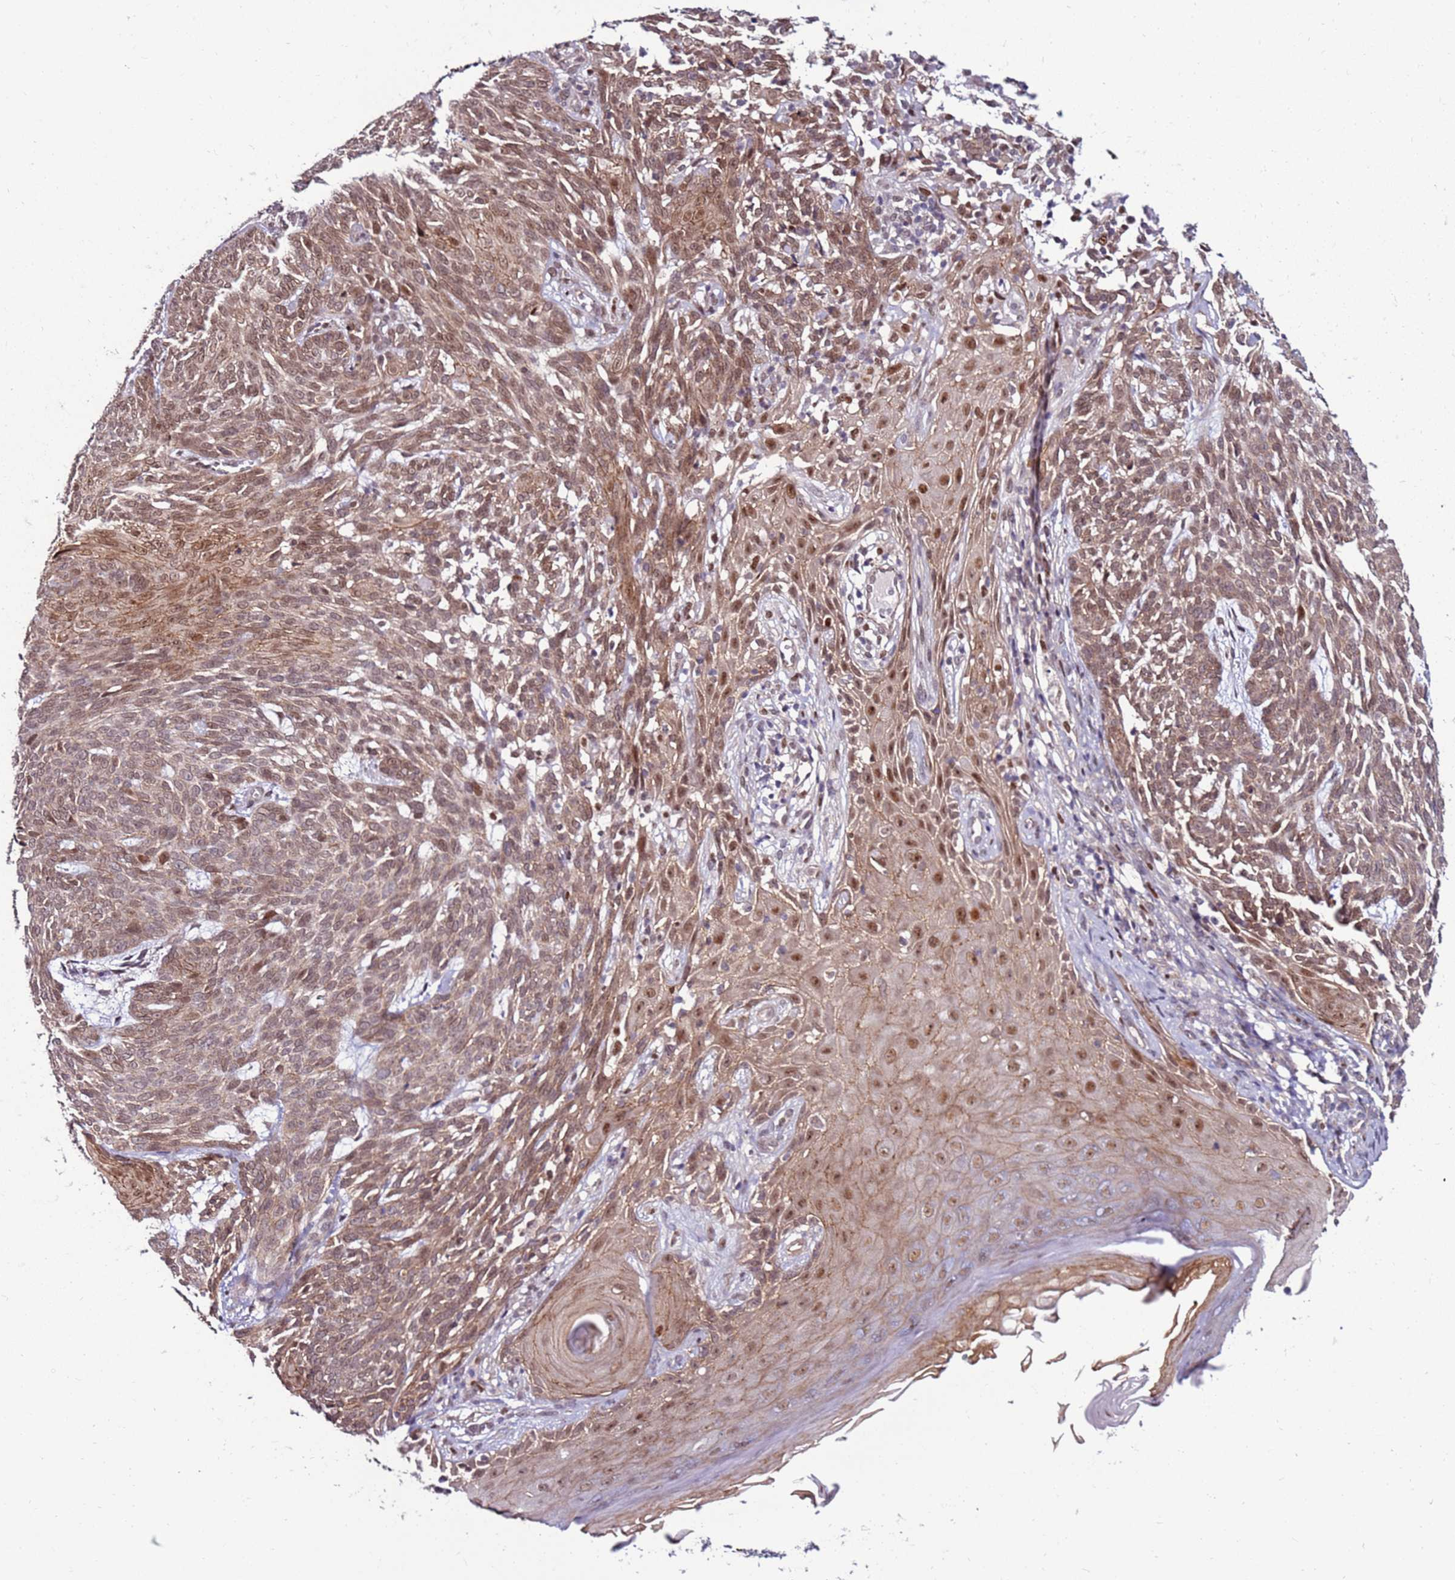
{"staining": {"intensity": "moderate", "quantity": ">75%", "location": "cytoplasmic/membranous,nuclear"}, "tissue": "skin cancer", "cell_type": "Tumor cells", "image_type": "cancer", "snomed": [{"axis": "morphology", "description": "Basal cell carcinoma"}, {"axis": "topography", "description": "Skin"}], "caption": "The histopathology image shows staining of skin cancer (basal cell carcinoma), revealing moderate cytoplasmic/membranous and nuclear protein staining (brown color) within tumor cells.", "gene": "KPNA4", "patient": {"sex": "female", "age": 86}}